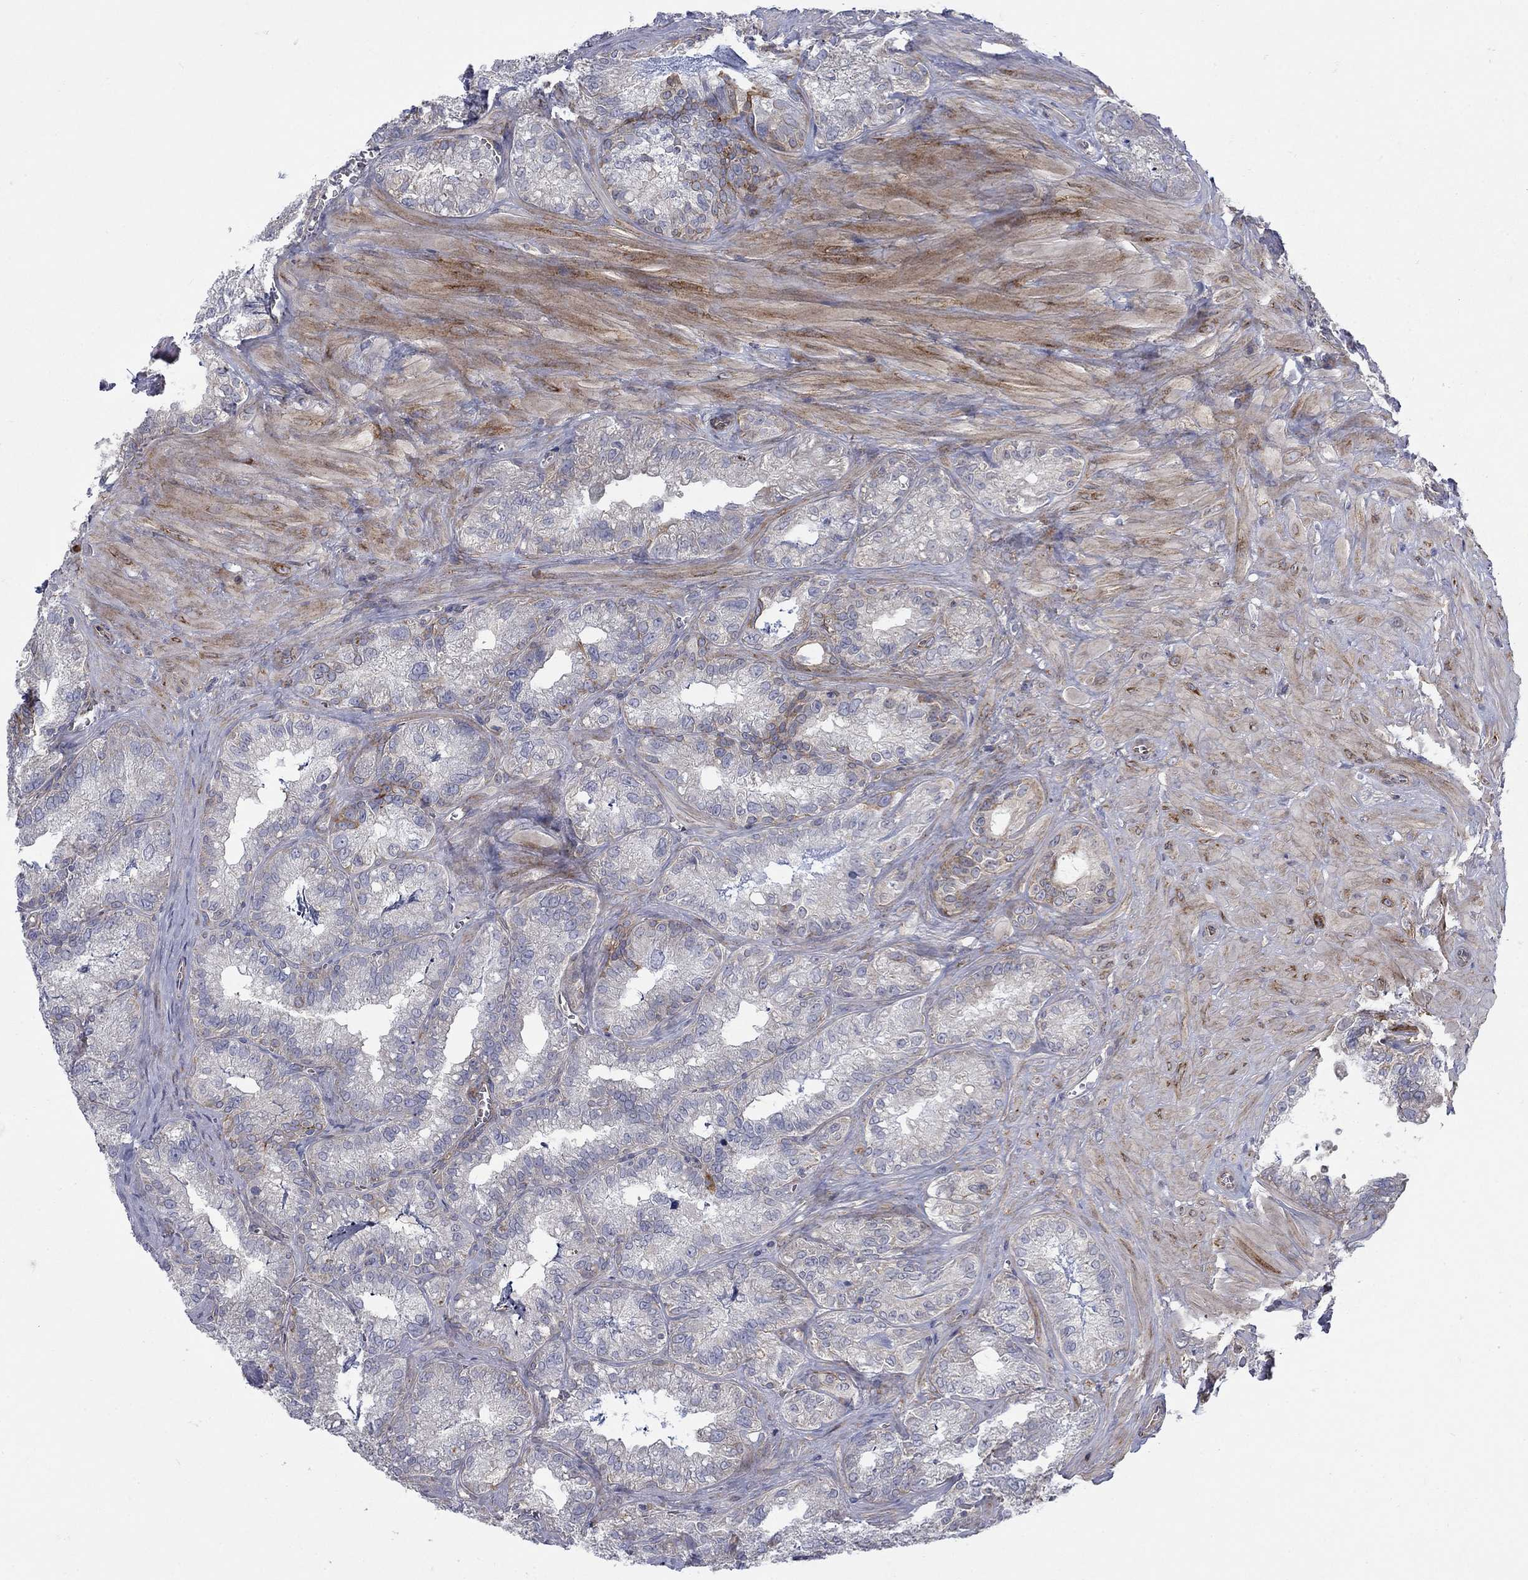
{"staining": {"intensity": "negative", "quantity": "none", "location": "none"}, "tissue": "seminal vesicle", "cell_type": "Glandular cells", "image_type": "normal", "snomed": [{"axis": "morphology", "description": "Normal tissue, NOS"}, {"axis": "topography", "description": "Seminal veicle"}], "caption": "Human seminal vesicle stained for a protein using immunohistochemistry (IHC) shows no expression in glandular cells.", "gene": "FXR1", "patient": {"sex": "male", "age": 57}}